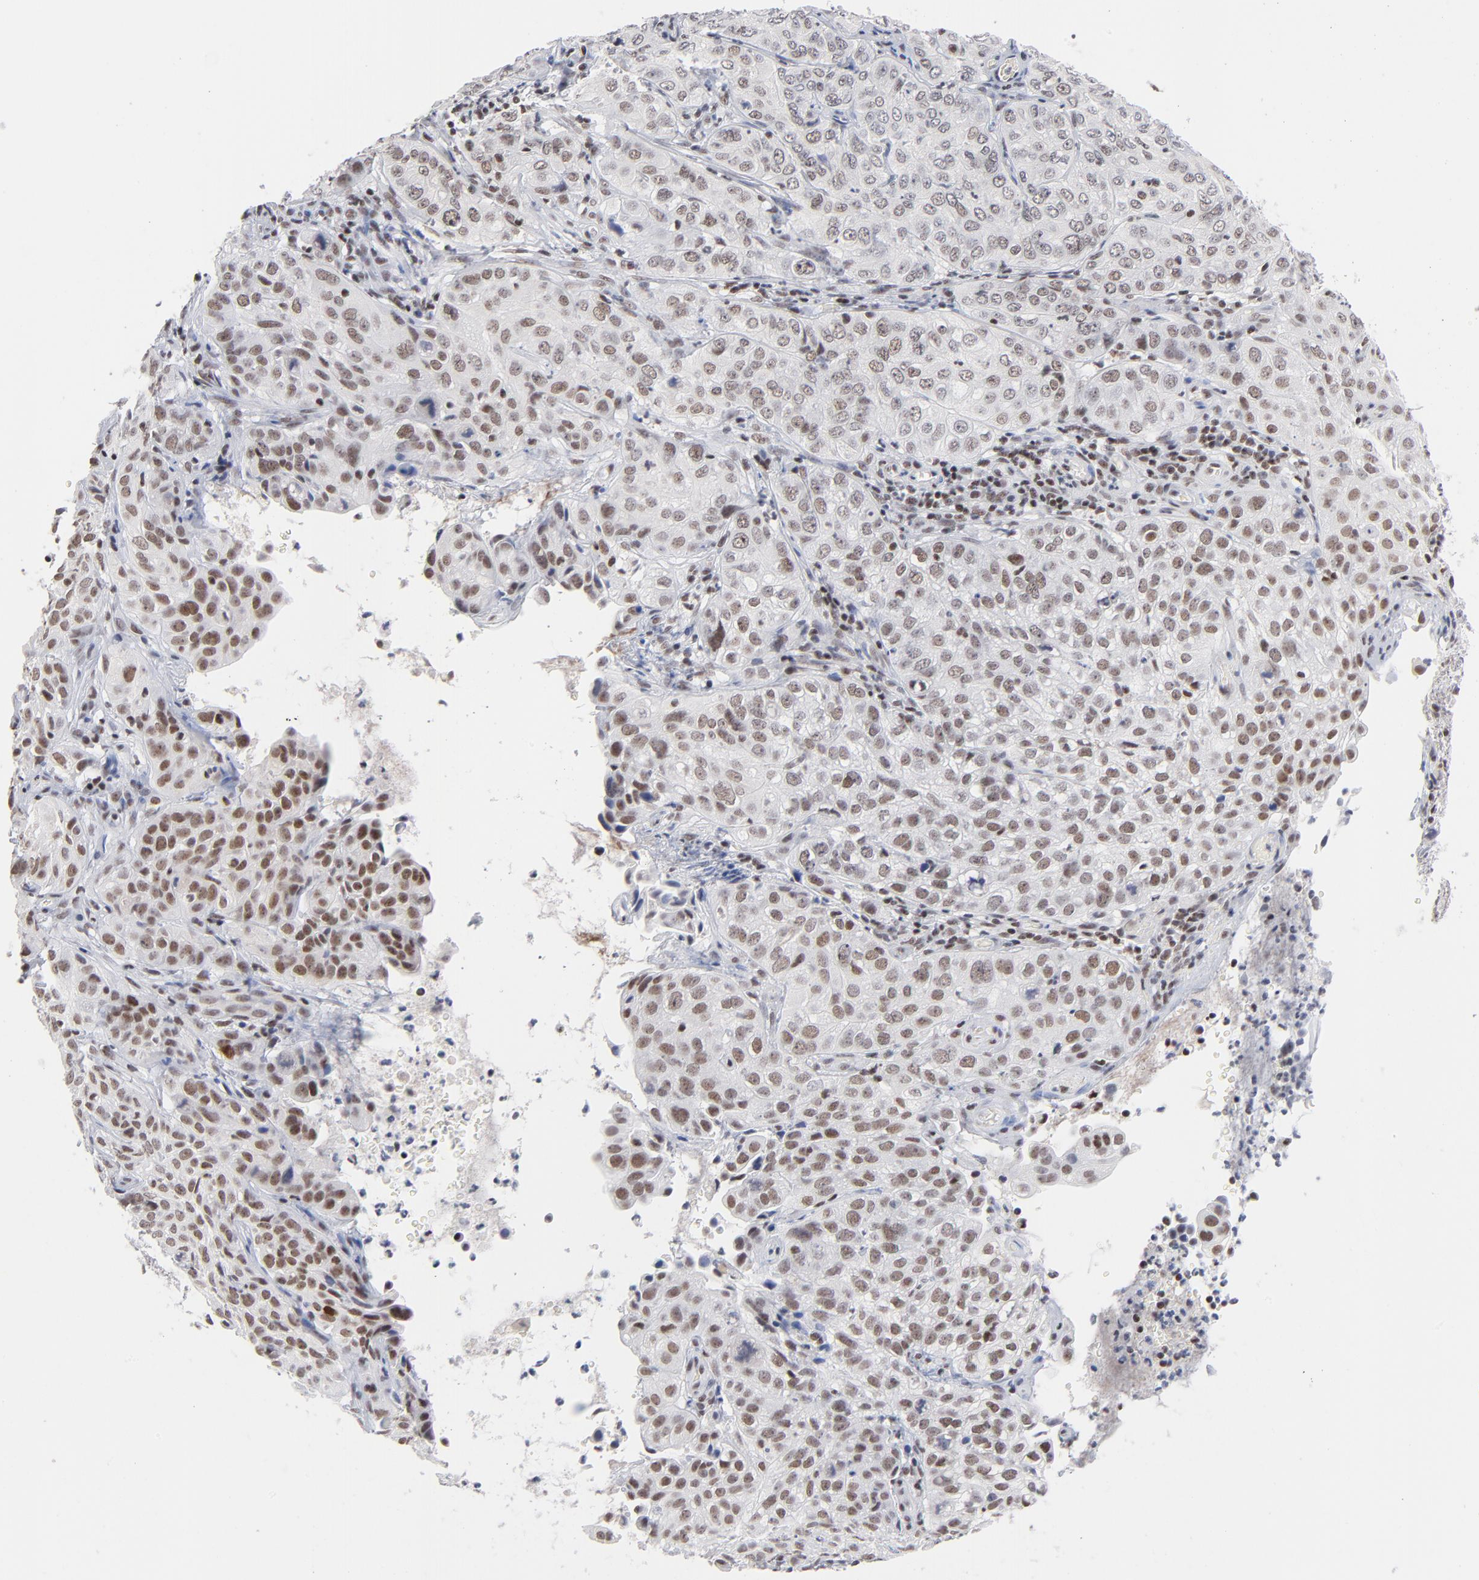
{"staining": {"intensity": "weak", "quantity": ">75%", "location": "nuclear"}, "tissue": "cervical cancer", "cell_type": "Tumor cells", "image_type": "cancer", "snomed": [{"axis": "morphology", "description": "Squamous cell carcinoma, NOS"}, {"axis": "topography", "description": "Cervix"}], "caption": "This histopathology image exhibits cervical cancer stained with immunohistochemistry (IHC) to label a protein in brown. The nuclear of tumor cells show weak positivity for the protein. Nuclei are counter-stained blue.", "gene": "ZNF143", "patient": {"sex": "female", "age": 38}}